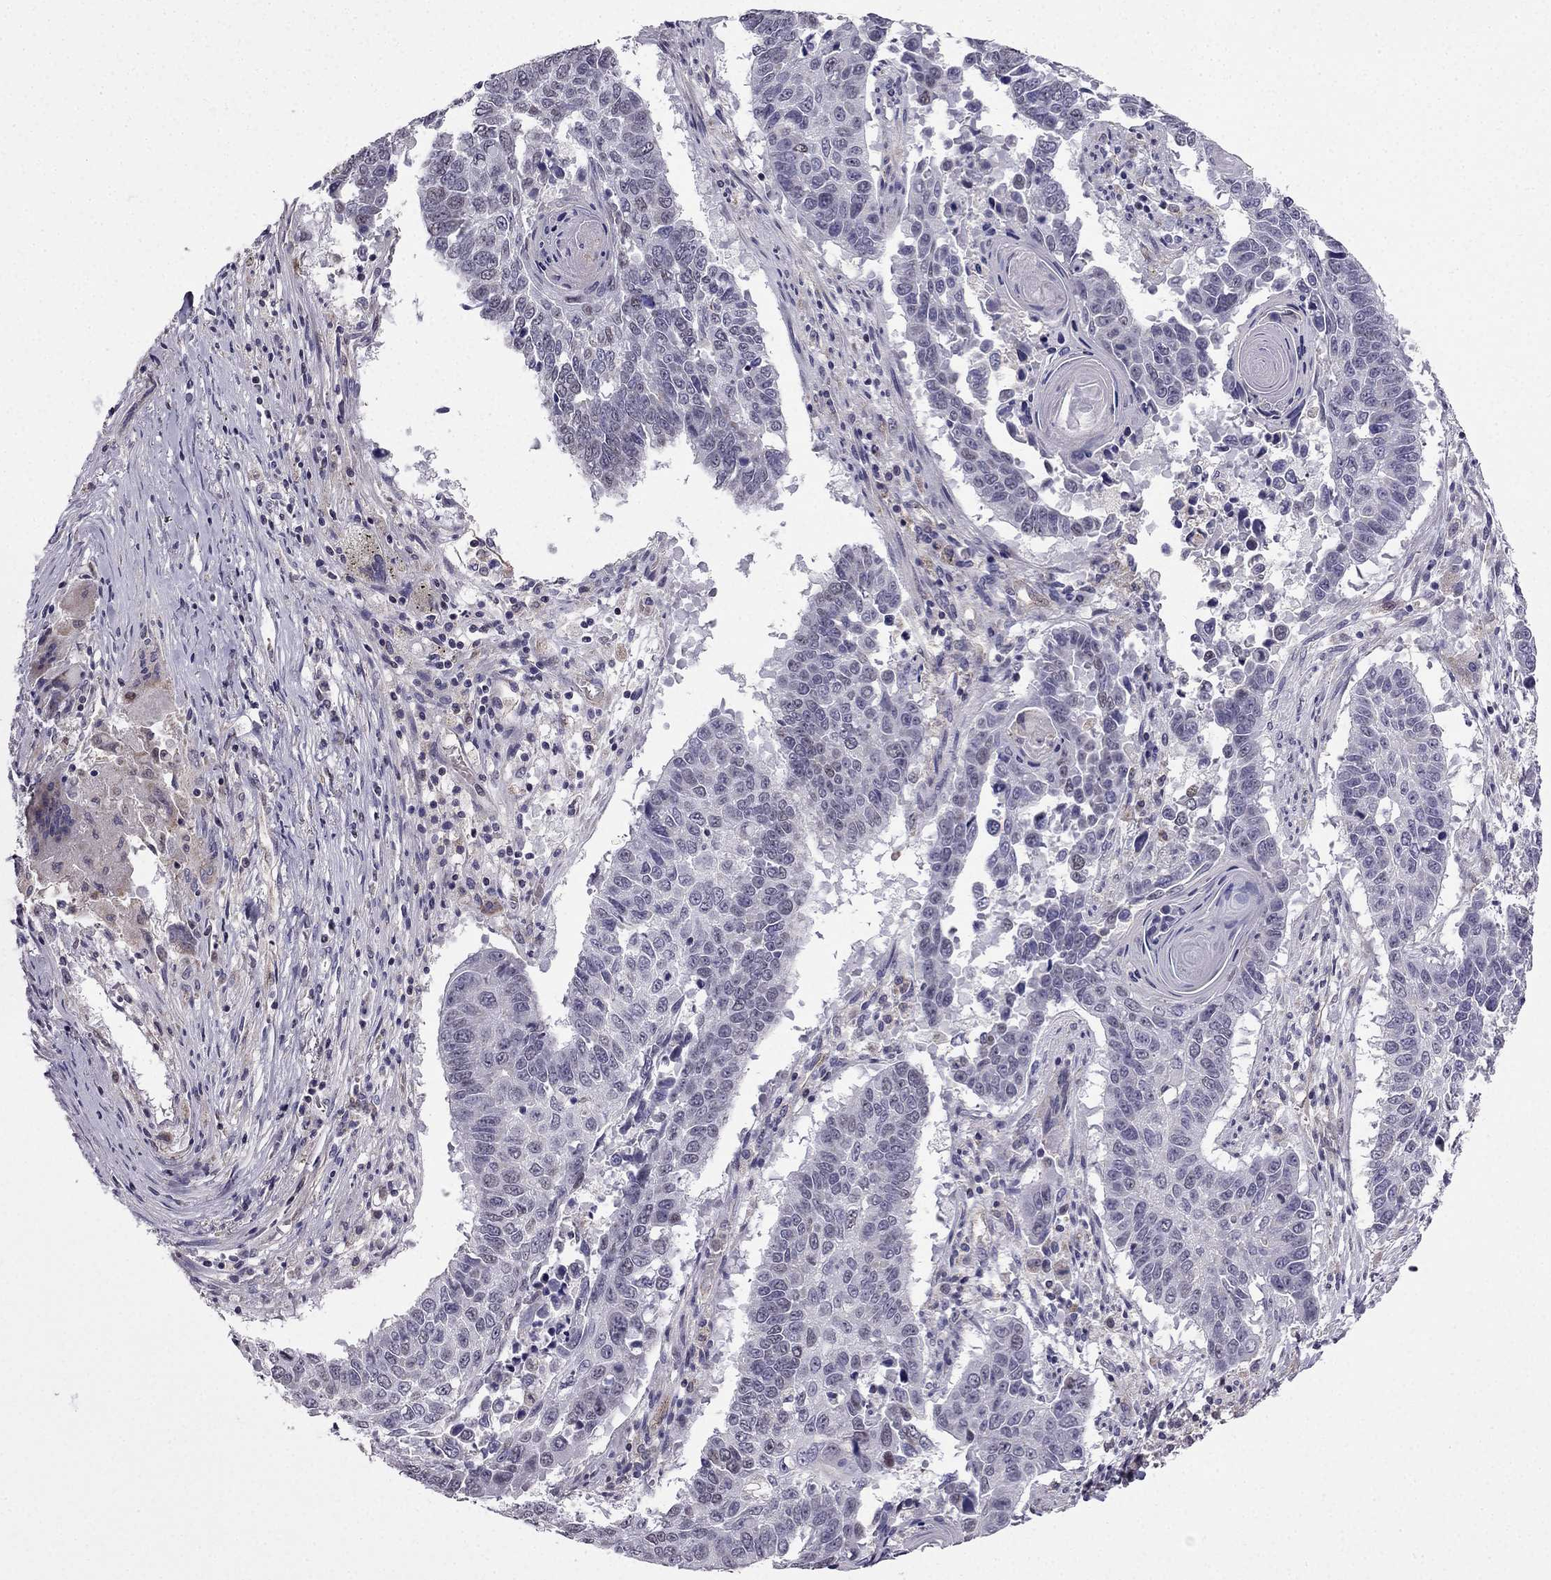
{"staining": {"intensity": "negative", "quantity": "none", "location": "none"}, "tissue": "lung cancer", "cell_type": "Tumor cells", "image_type": "cancer", "snomed": [{"axis": "morphology", "description": "Squamous cell carcinoma, NOS"}, {"axis": "topography", "description": "Lung"}], "caption": "This micrograph is of squamous cell carcinoma (lung) stained with immunohistochemistry to label a protein in brown with the nuclei are counter-stained blue. There is no staining in tumor cells.", "gene": "SLC6A2", "patient": {"sex": "male", "age": 73}}